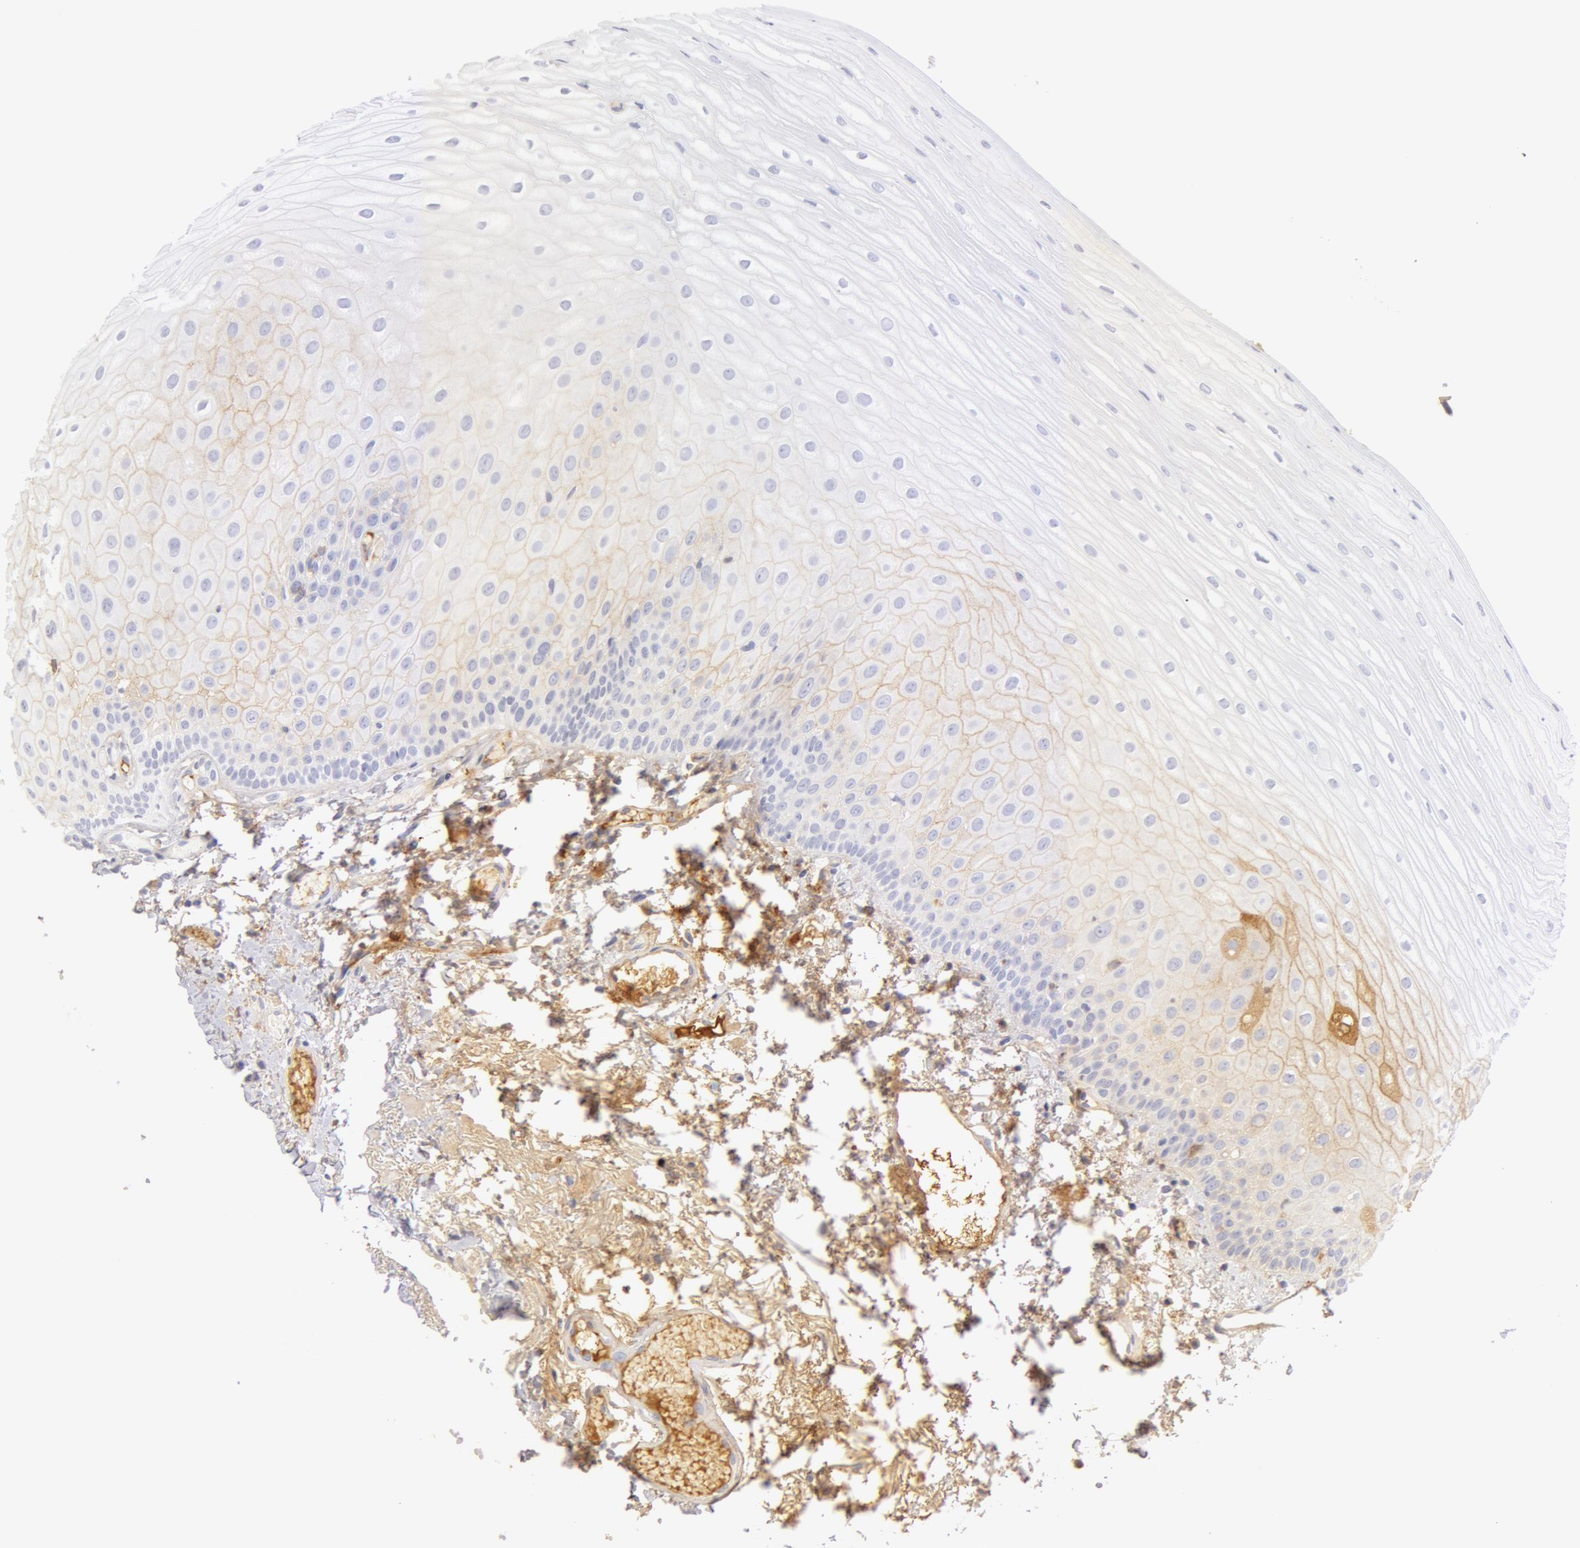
{"staining": {"intensity": "weak", "quantity": "<25%", "location": "cytoplasmic/membranous"}, "tissue": "oral mucosa", "cell_type": "Squamous epithelial cells", "image_type": "normal", "snomed": [{"axis": "morphology", "description": "Normal tissue, NOS"}, {"axis": "topography", "description": "Oral tissue"}], "caption": "Immunohistochemical staining of unremarkable human oral mucosa displays no significant staining in squamous epithelial cells. (DAB (3,3'-diaminobenzidine) immunohistochemistry (IHC) with hematoxylin counter stain).", "gene": "GC", "patient": {"sex": "male", "age": 52}}